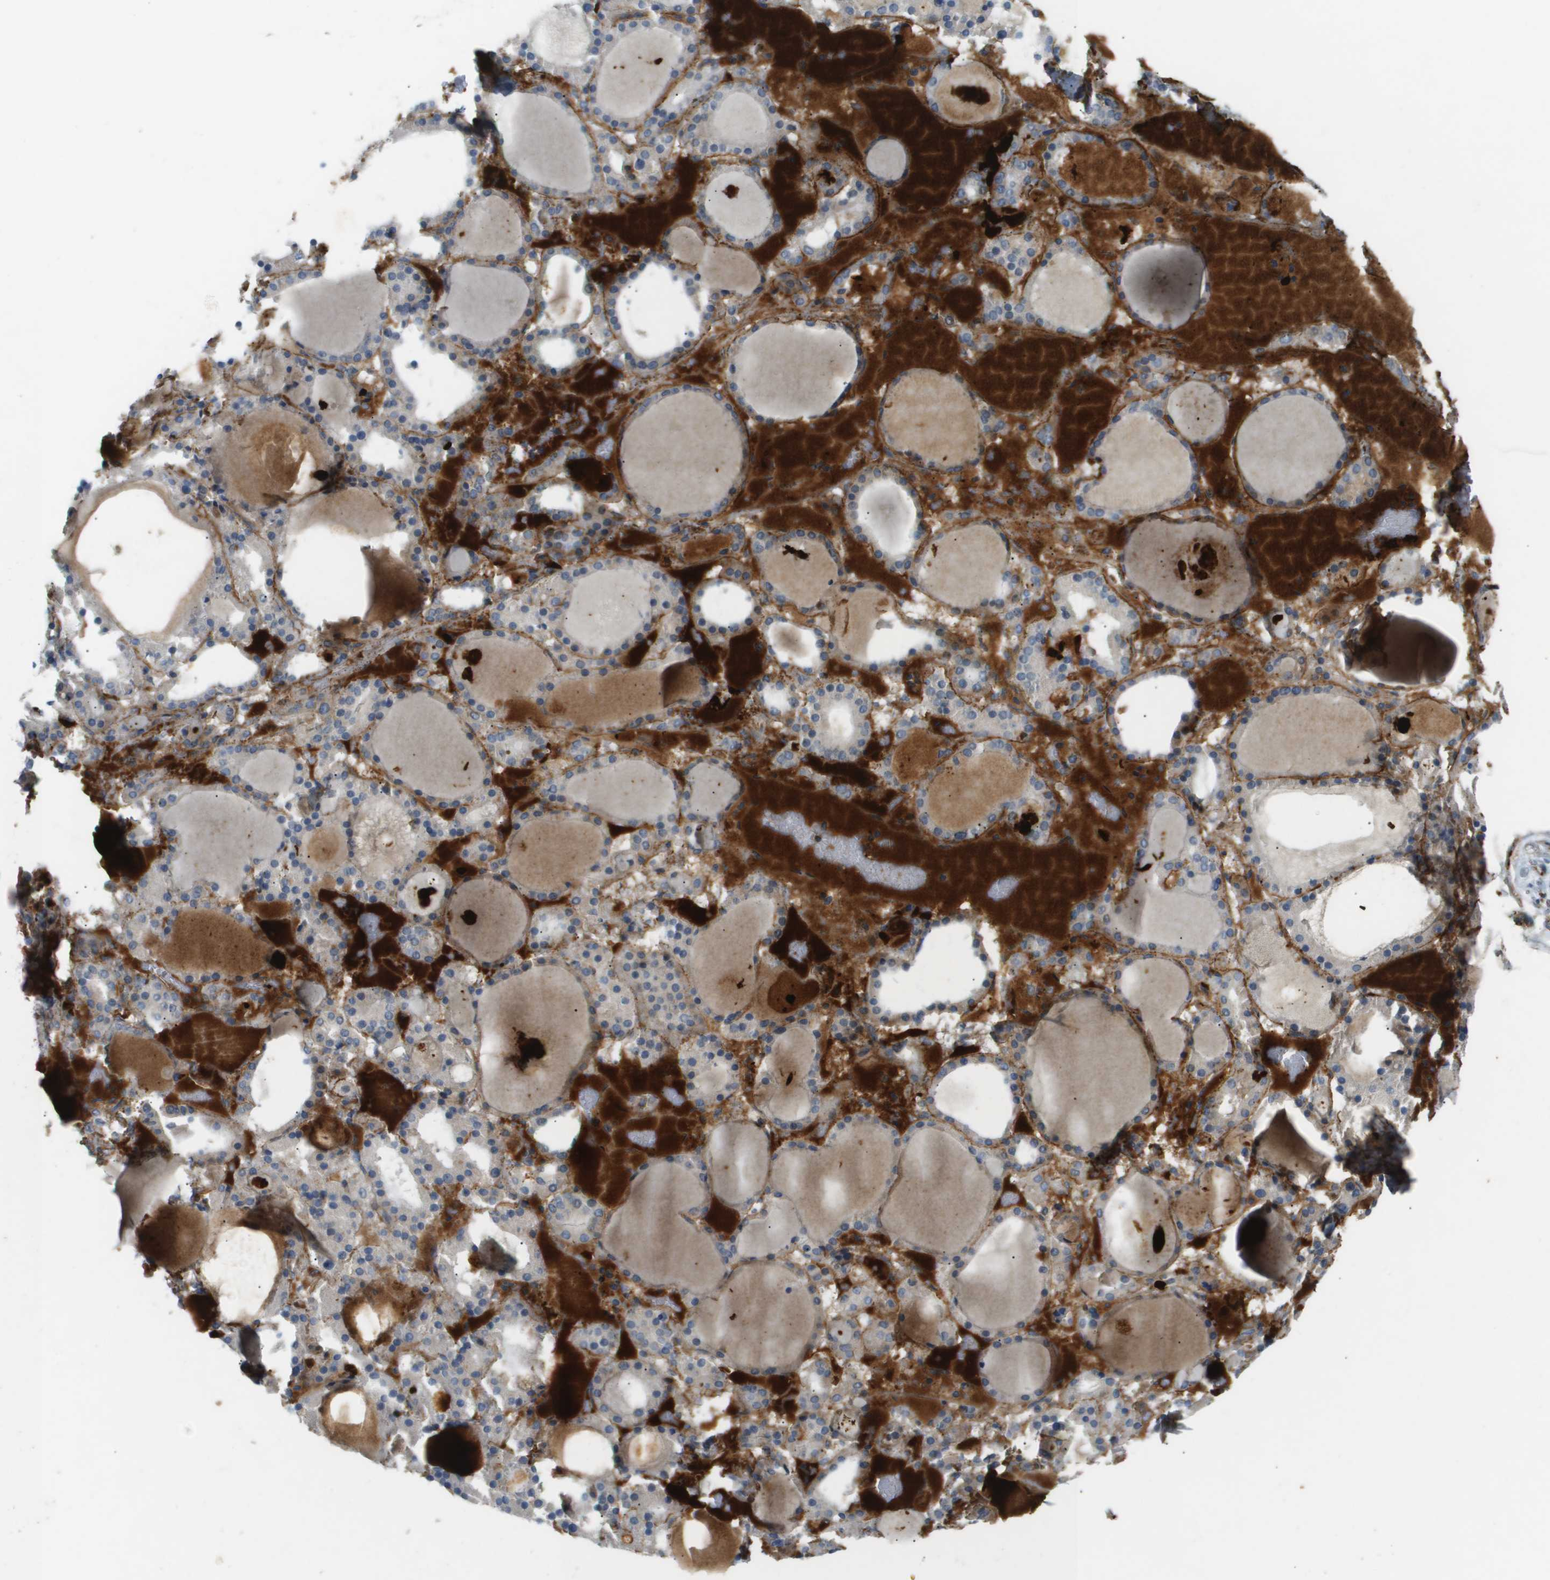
{"staining": {"intensity": "moderate", "quantity": "<25%", "location": "cytoplasmic/membranous"}, "tissue": "thyroid gland", "cell_type": "Glandular cells", "image_type": "normal", "snomed": [{"axis": "morphology", "description": "Normal tissue, NOS"}, {"axis": "morphology", "description": "Carcinoma, NOS"}, {"axis": "topography", "description": "Thyroid gland"}], "caption": "Immunohistochemistry (IHC) photomicrograph of normal thyroid gland stained for a protein (brown), which reveals low levels of moderate cytoplasmic/membranous positivity in approximately <25% of glandular cells.", "gene": "VTN", "patient": {"sex": "female", "age": 86}}